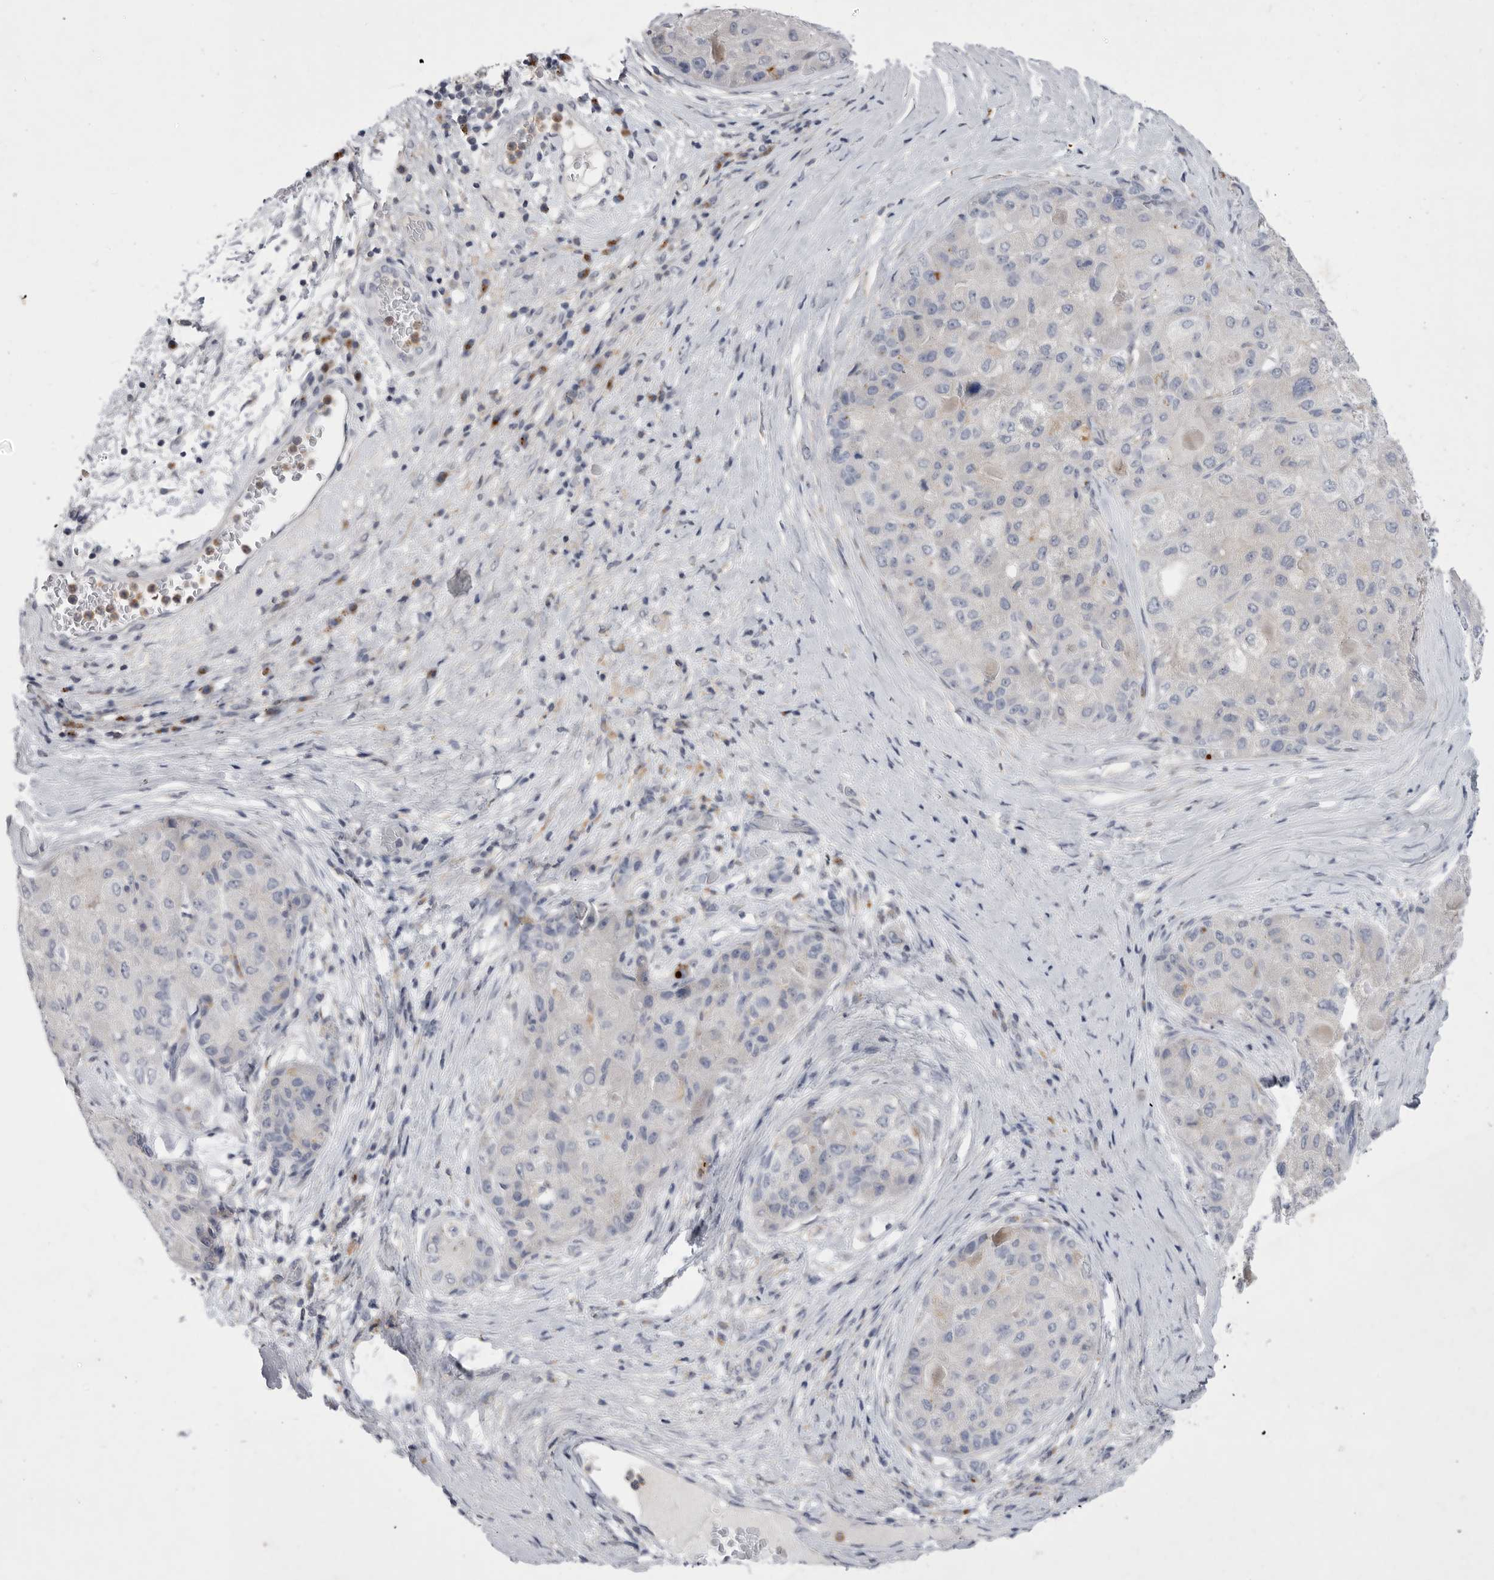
{"staining": {"intensity": "negative", "quantity": "none", "location": "none"}, "tissue": "liver cancer", "cell_type": "Tumor cells", "image_type": "cancer", "snomed": [{"axis": "morphology", "description": "Carcinoma, Hepatocellular, NOS"}, {"axis": "topography", "description": "Liver"}], "caption": "Histopathology image shows no protein positivity in tumor cells of liver cancer tissue.", "gene": "SIGLEC10", "patient": {"sex": "male", "age": 80}}